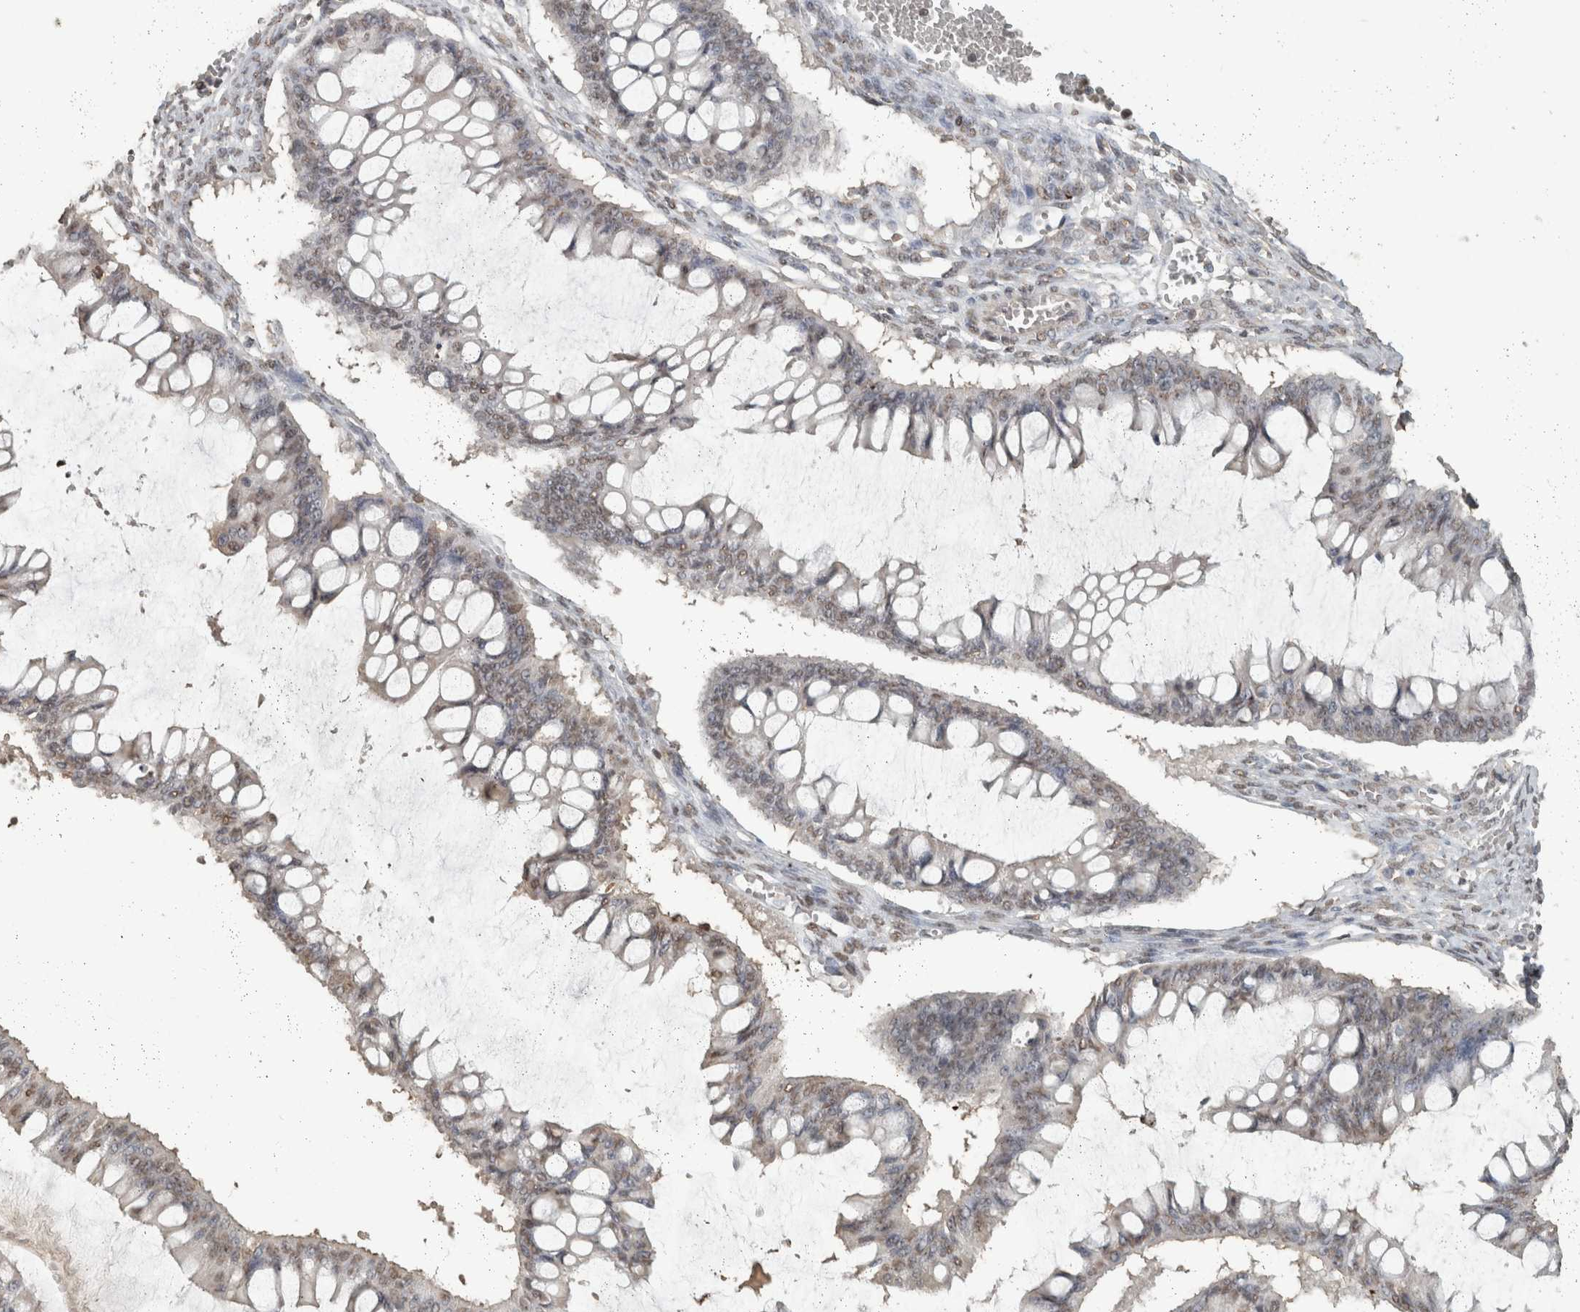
{"staining": {"intensity": "weak", "quantity": ">75%", "location": "nuclear"}, "tissue": "ovarian cancer", "cell_type": "Tumor cells", "image_type": "cancer", "snomed": [{"axis": "morphology", "description": "Cystadenocarcinoma, mucinous, NOS"}, {"axis": "topography", "description": "Ovary"}], "caption": "Protein expression analysis of ovarian cancer exhibits weak nuclear positivity in about >75% of tumor cells. (DAB (3,3'-diaminobenzidine) = brown stain, brightfield microscopy at high magnification).", "gene": "HAND2", "patient": {"sex": "female", "age": 73}}